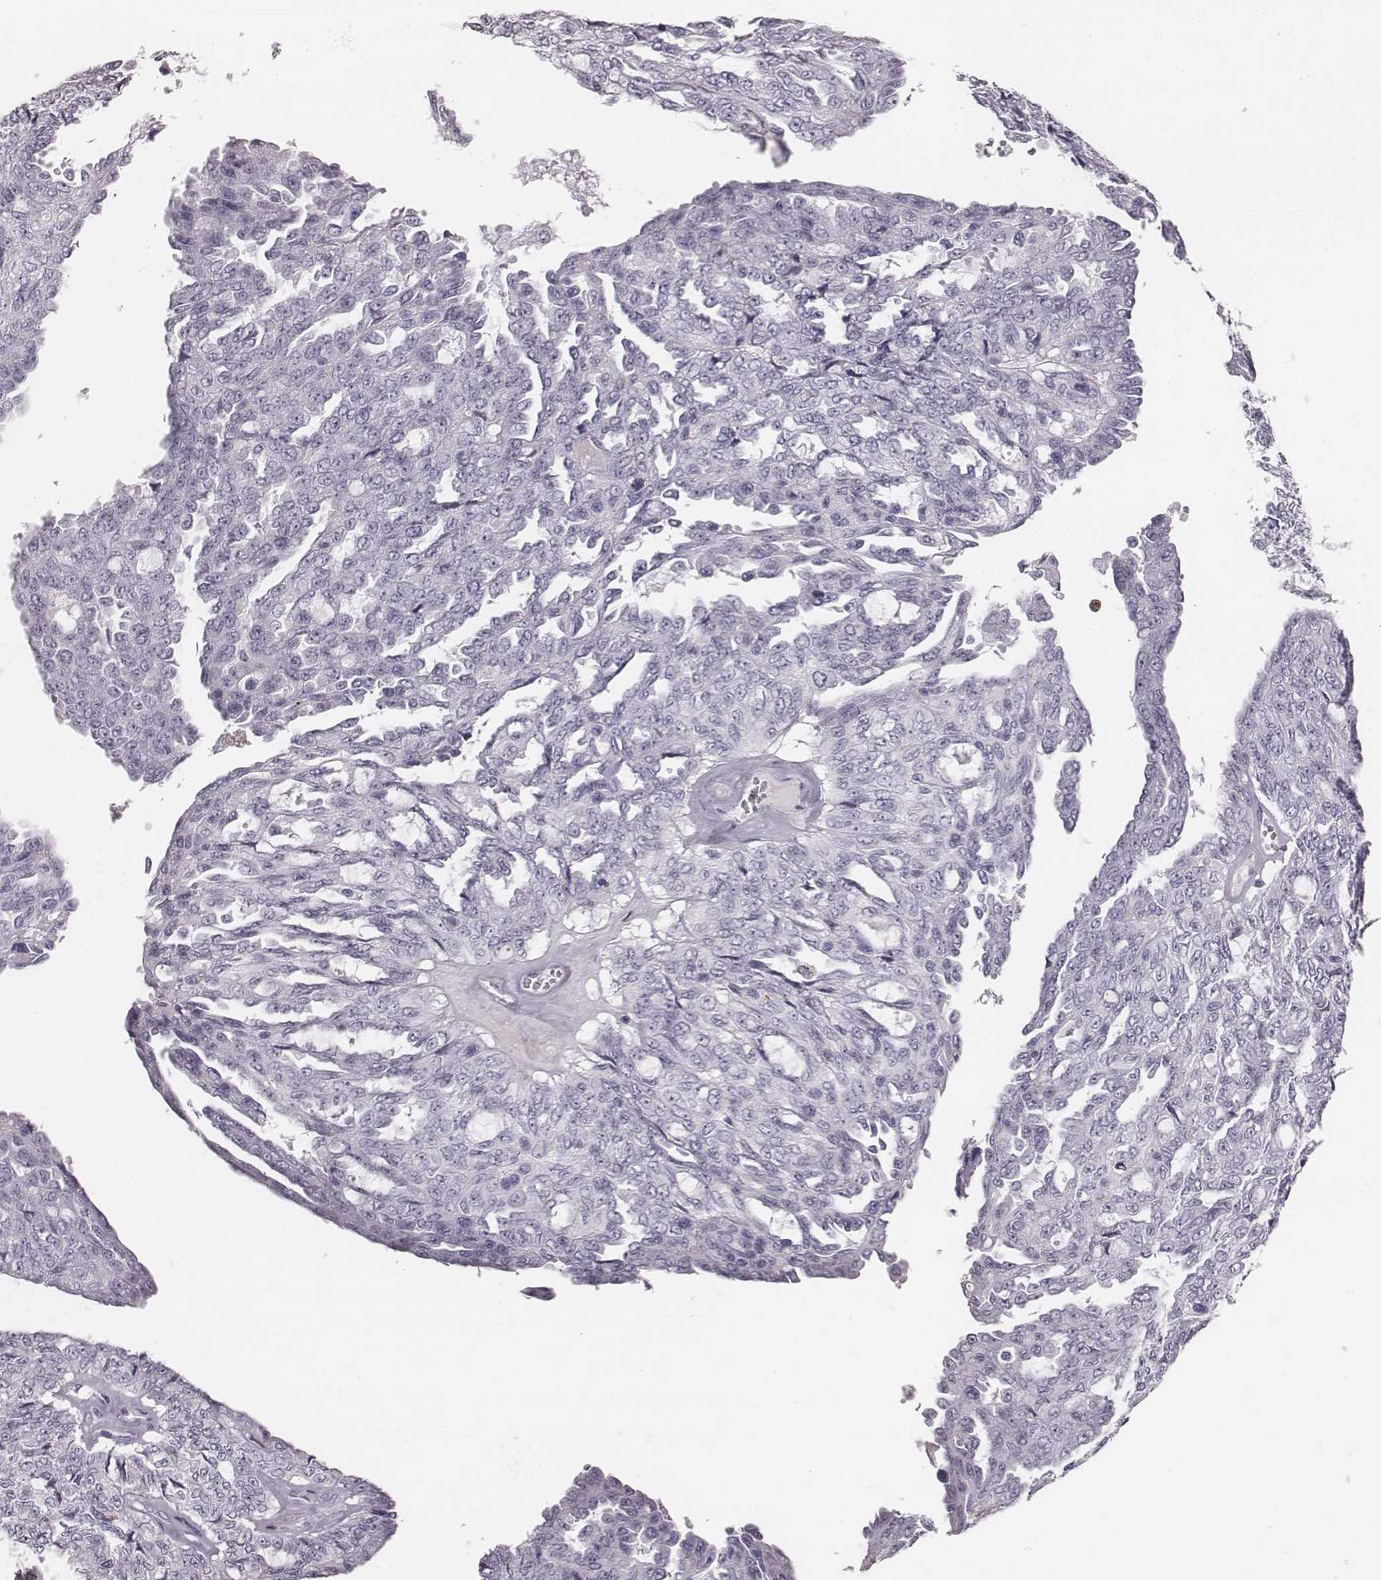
{"staining": {"intensity": "negative", "quantity": "none", "location": "none"}, "tissue": "ovarian cancer", "cell_type": "Tumor cells", "image_type": "cancer", "snomed": [{"axis": "morphology", "description": "Cystadenocarcinoma, serous, NOS"}, {"axis": "topography", "description": "Ovary"}], "caption": "This is a photomicrograph of immunohistochemistry staining of ovarian cancer, which shows no positivity in tumor cells.", "gene": "ZNF365", "patient": {"sex": "female", "age": 71}}